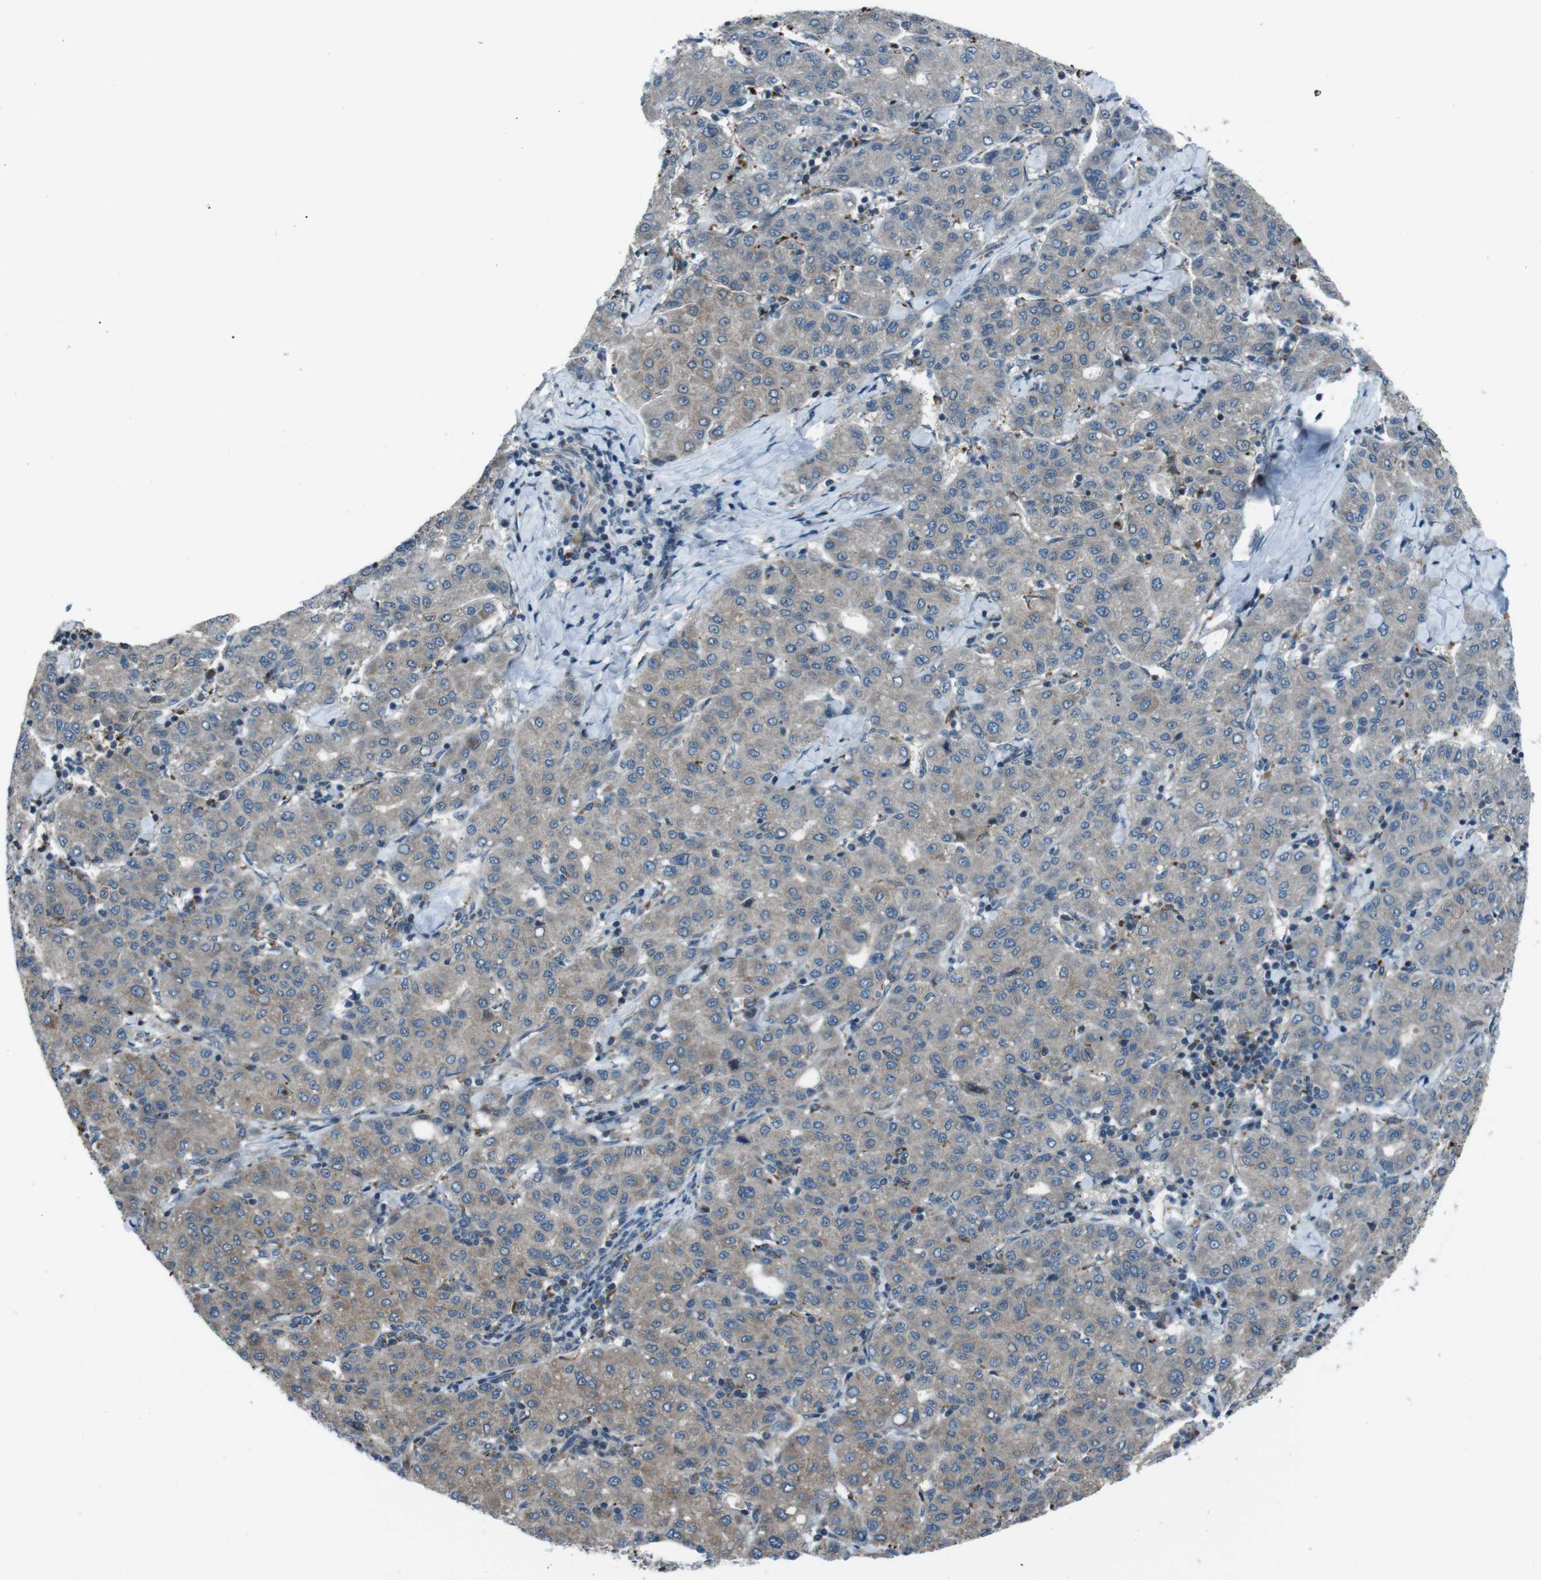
{"staining": {"intensity": "weak", "quantity": "<25%", "location": "cytoplasmic/membranous"}, "tissue": "liver cancer", "cell_type": "Tumor cells", "image_type": "cancer", "snomed": [{"axis": "morphology", "description": "Carcinoma, Hepatocellular, NOS"}, {"axis": "topography", "description": "Liver"}], "caption": "Image shows no significant protein staining in tumor cells of liver hepatocellular carcinoma. (DAB IHC, high magnification).", "gene": "SLC27A4", "patient": {"sex": "male", "age": 65}}